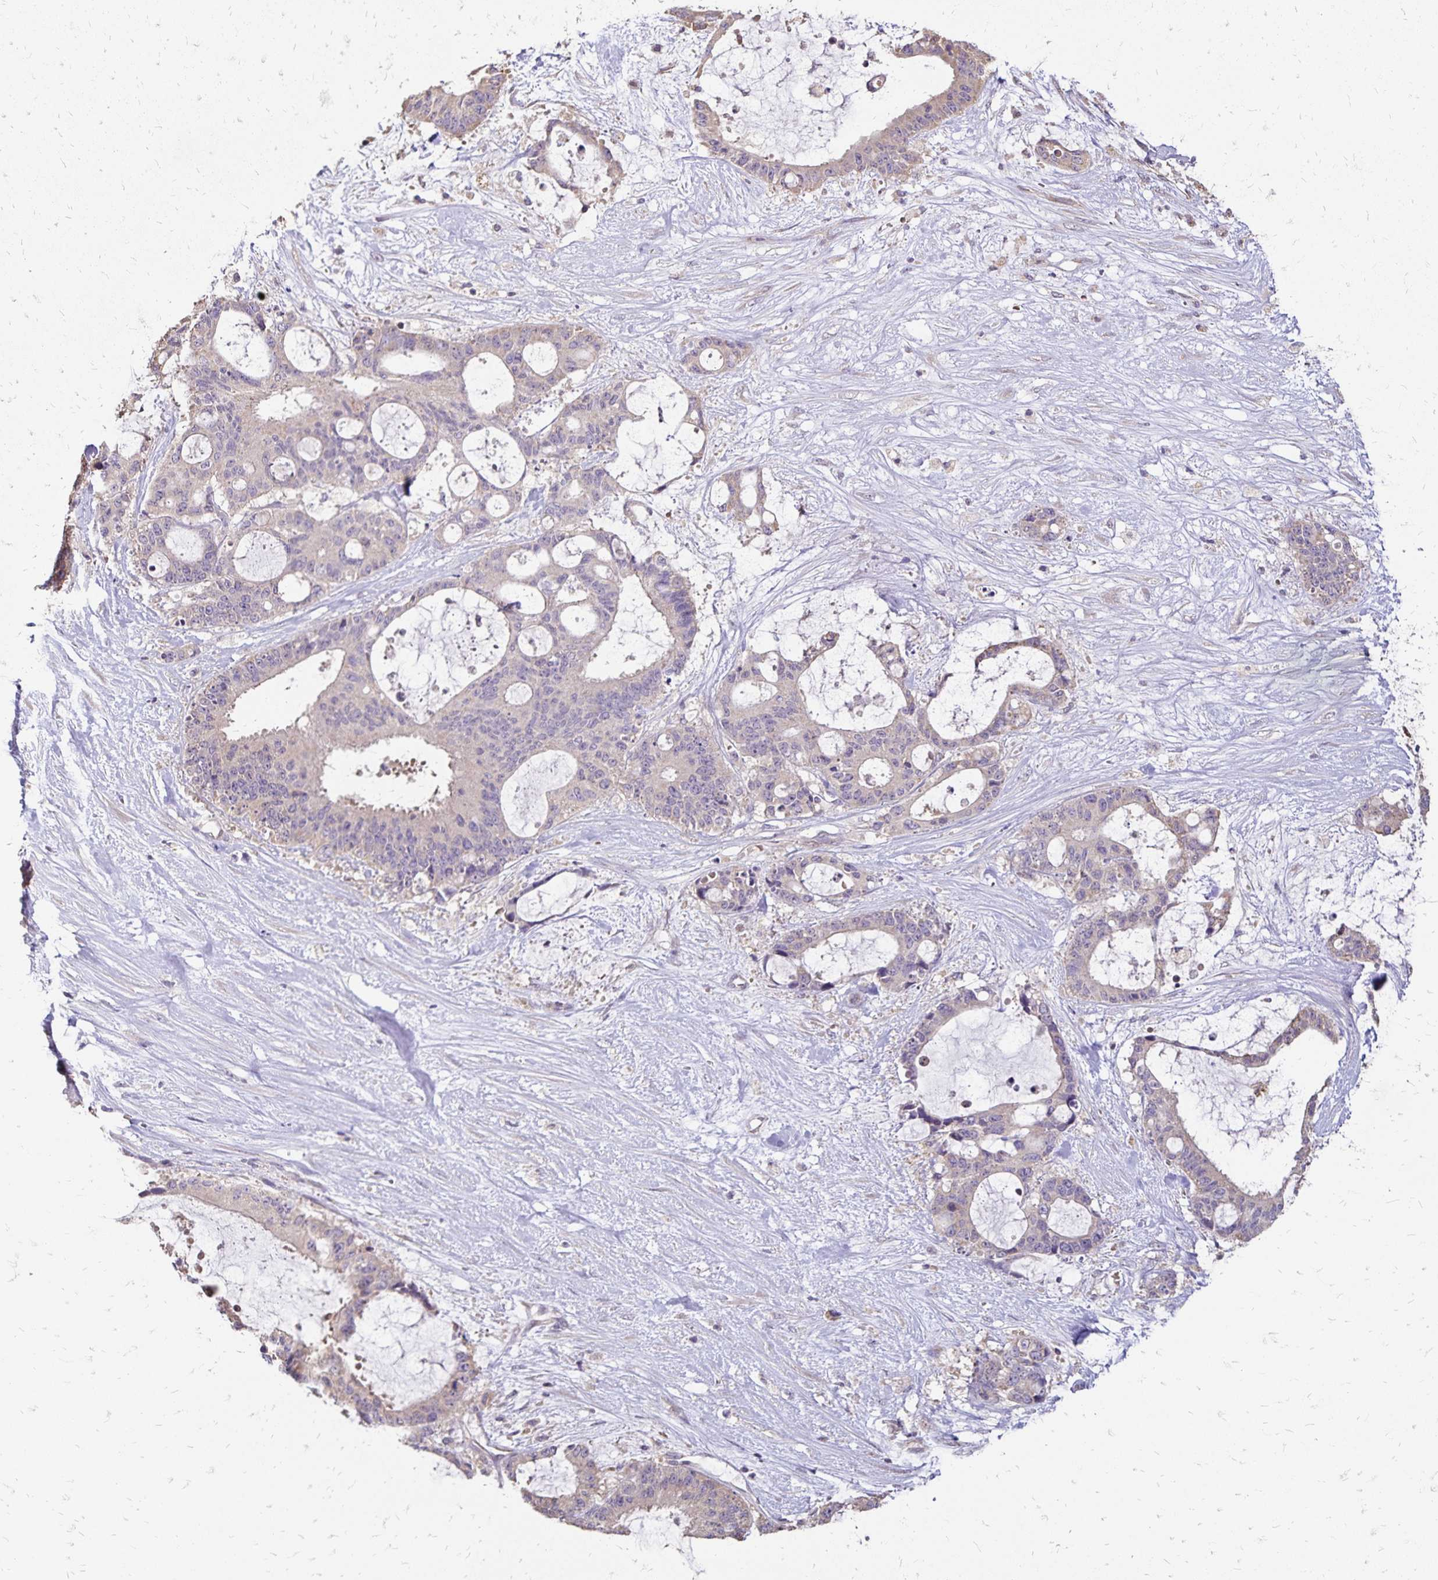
{"staining": {"intensity": "negative", "quantity": "none", "location": "none"}, "tissue": "liver cancer", "cell_type": "Tumor cells", "image_type": "cancer", "snomed": [{"axis": "morphology", "description": "Normal tissue, NOS"}, {"axis": "morphology", "description": "Cholangiocarcinoma"}, {"axis": "topography", "description": "Liver"}, {"axis": "topography", "description": "Peripheral nerve tissue"}], "caption": "Immunohistochemical staining of human liver cancer exhibits no significant positivity in tumor cells.", "gene": "EMC10", "patient": {"sex": "female", "age": 73}}